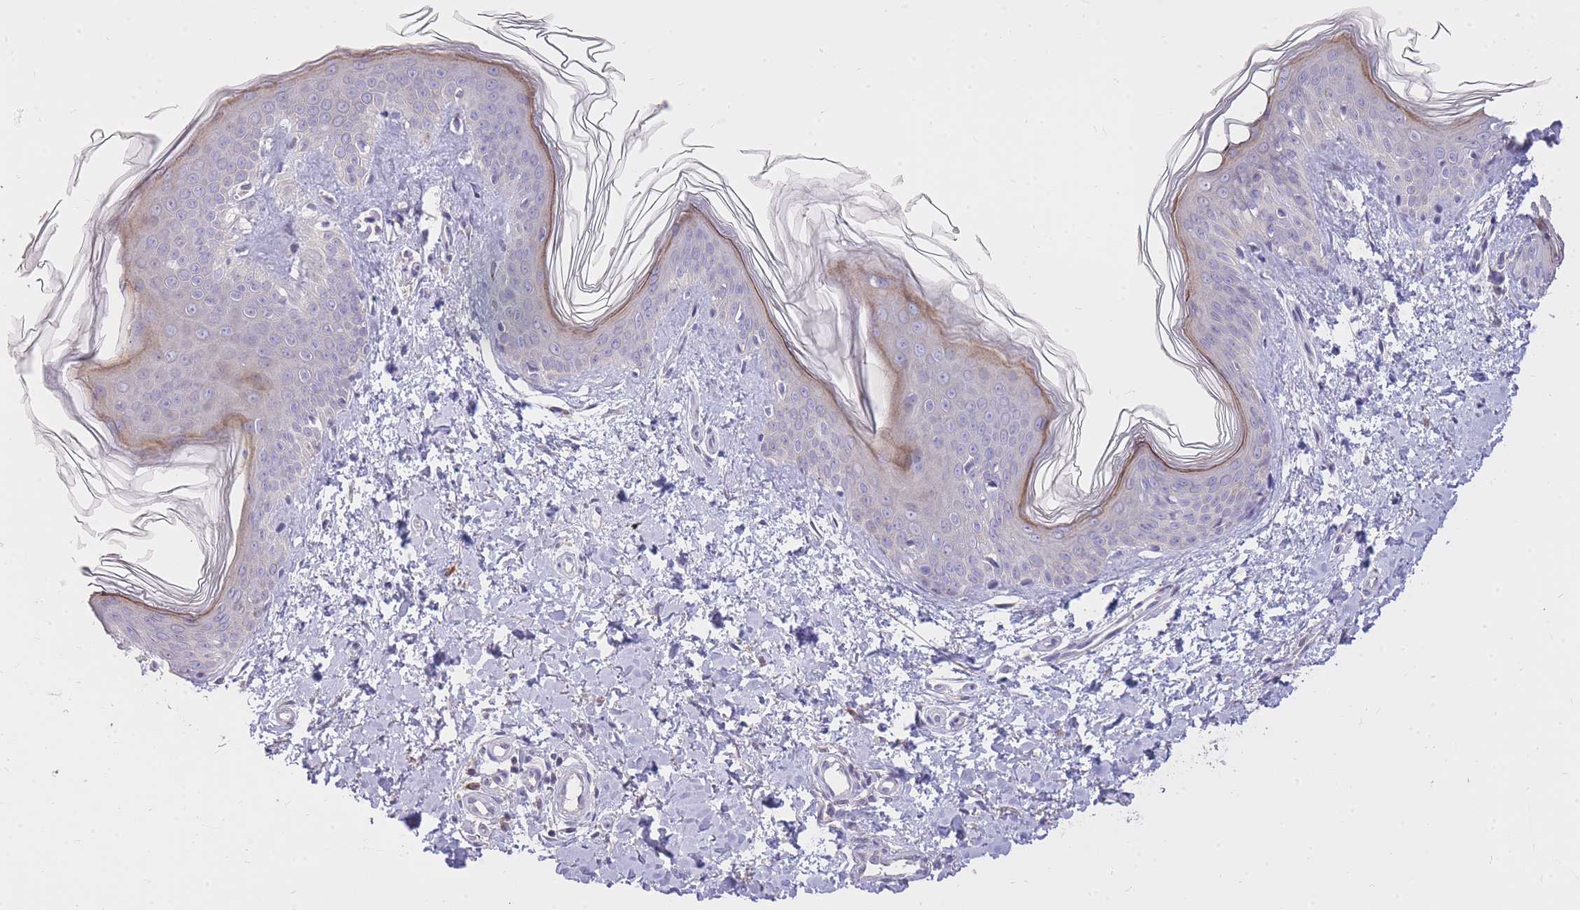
{"staining": {"intensity": "negative", "quantity": "none", "location": "none"}, "tissue": "skin", "cell_type": "Fibroblasts", "image_type": "normal", "snomed": [{"axis": "morphology", "description": "Normal tissue, NOS"}, {"axis": "topography", "description": "Skin"}], "caption": "IHC micrograph of normal human skin stained for a protein (brown), which demonstrates no positivity in fibroblasts.", "gene": "FRG2B", "patient": {"sex": "female", "age": 41}}